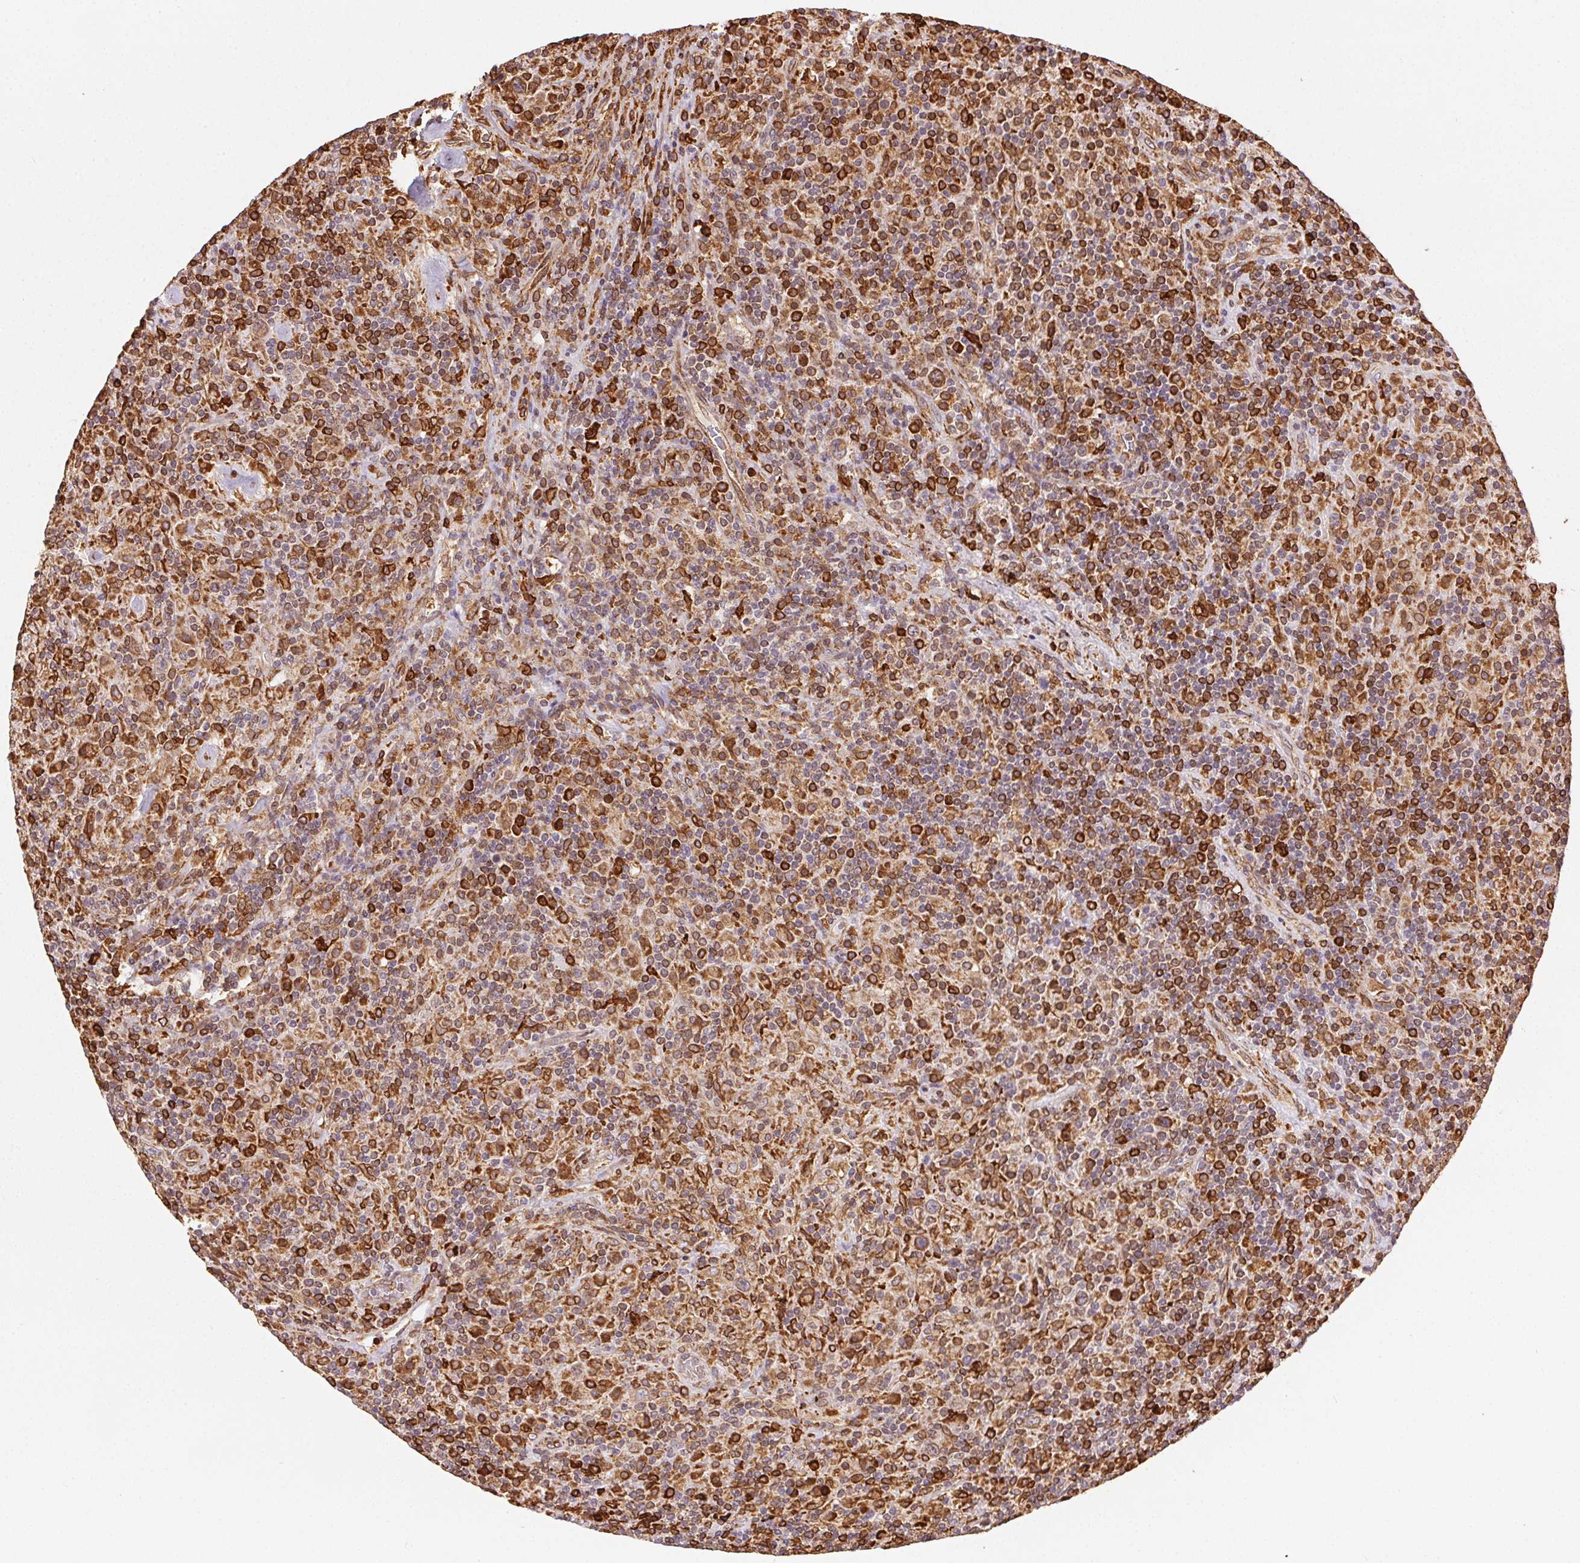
{"staining": {"intensity": "moderate", "quantity": ">75%", "location": "cytoplasmic/membranous"}, "tissue": "lymphoma", "cell_type": "Tumor cells", "image_type": "cancer", "snomed": [{"axis": "morphology", "description": "Hodgkin's disease, NOS"}, {"axis": "topography", "description": "Lymph node"}], "caption": "A brown stain labels moderate cytoplasmic/membranous positivity of a protein in human lymphoma tumor cells.", "gene": "RNASET2", "patient": {"sex": "male", "age": 70}}